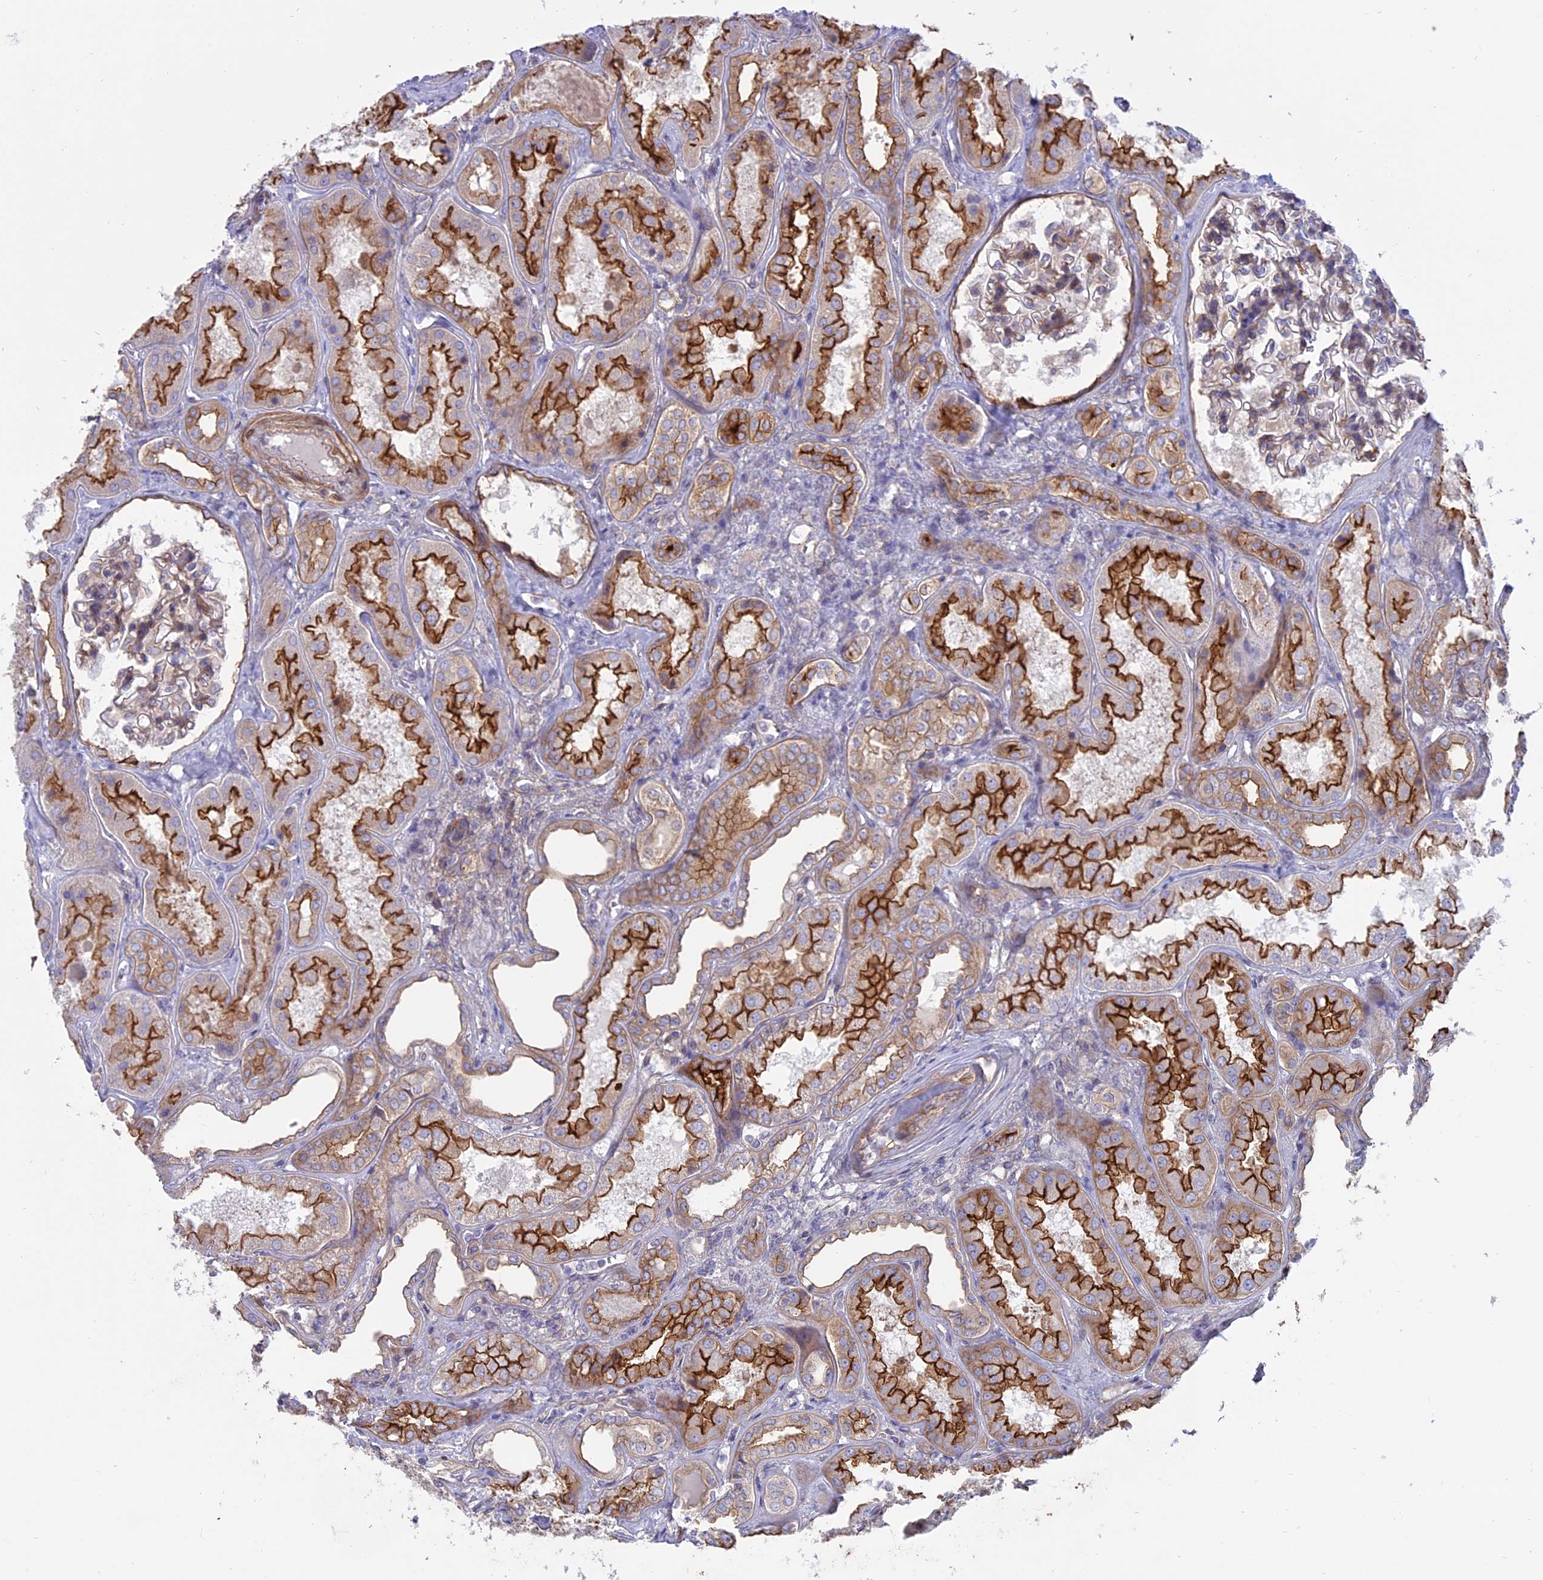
{"staining": {"intensity": "moderate", "quantity": "<25%", "location": "cytoplasmic/membranous"}, "tissue": "kidney", "cell_type": "Cells in glomeruli", "image_type": "normal", "snomed": [{"axis": "morphology", "description": "Normal tissue, NOS"}, {"axis": "topography", "description": "Kidney"}], "caption": "Immunohistochemical staining of normal human kidney demonstrates low levels of moderate cytoplasmic/membranous staining in approximately <25% of cells in glomeruli. (DAB = brown stain, brightfield microscopy at high magnification).", "gene": "MYO5B", "patient": {"sex": "female", "age": 56}}